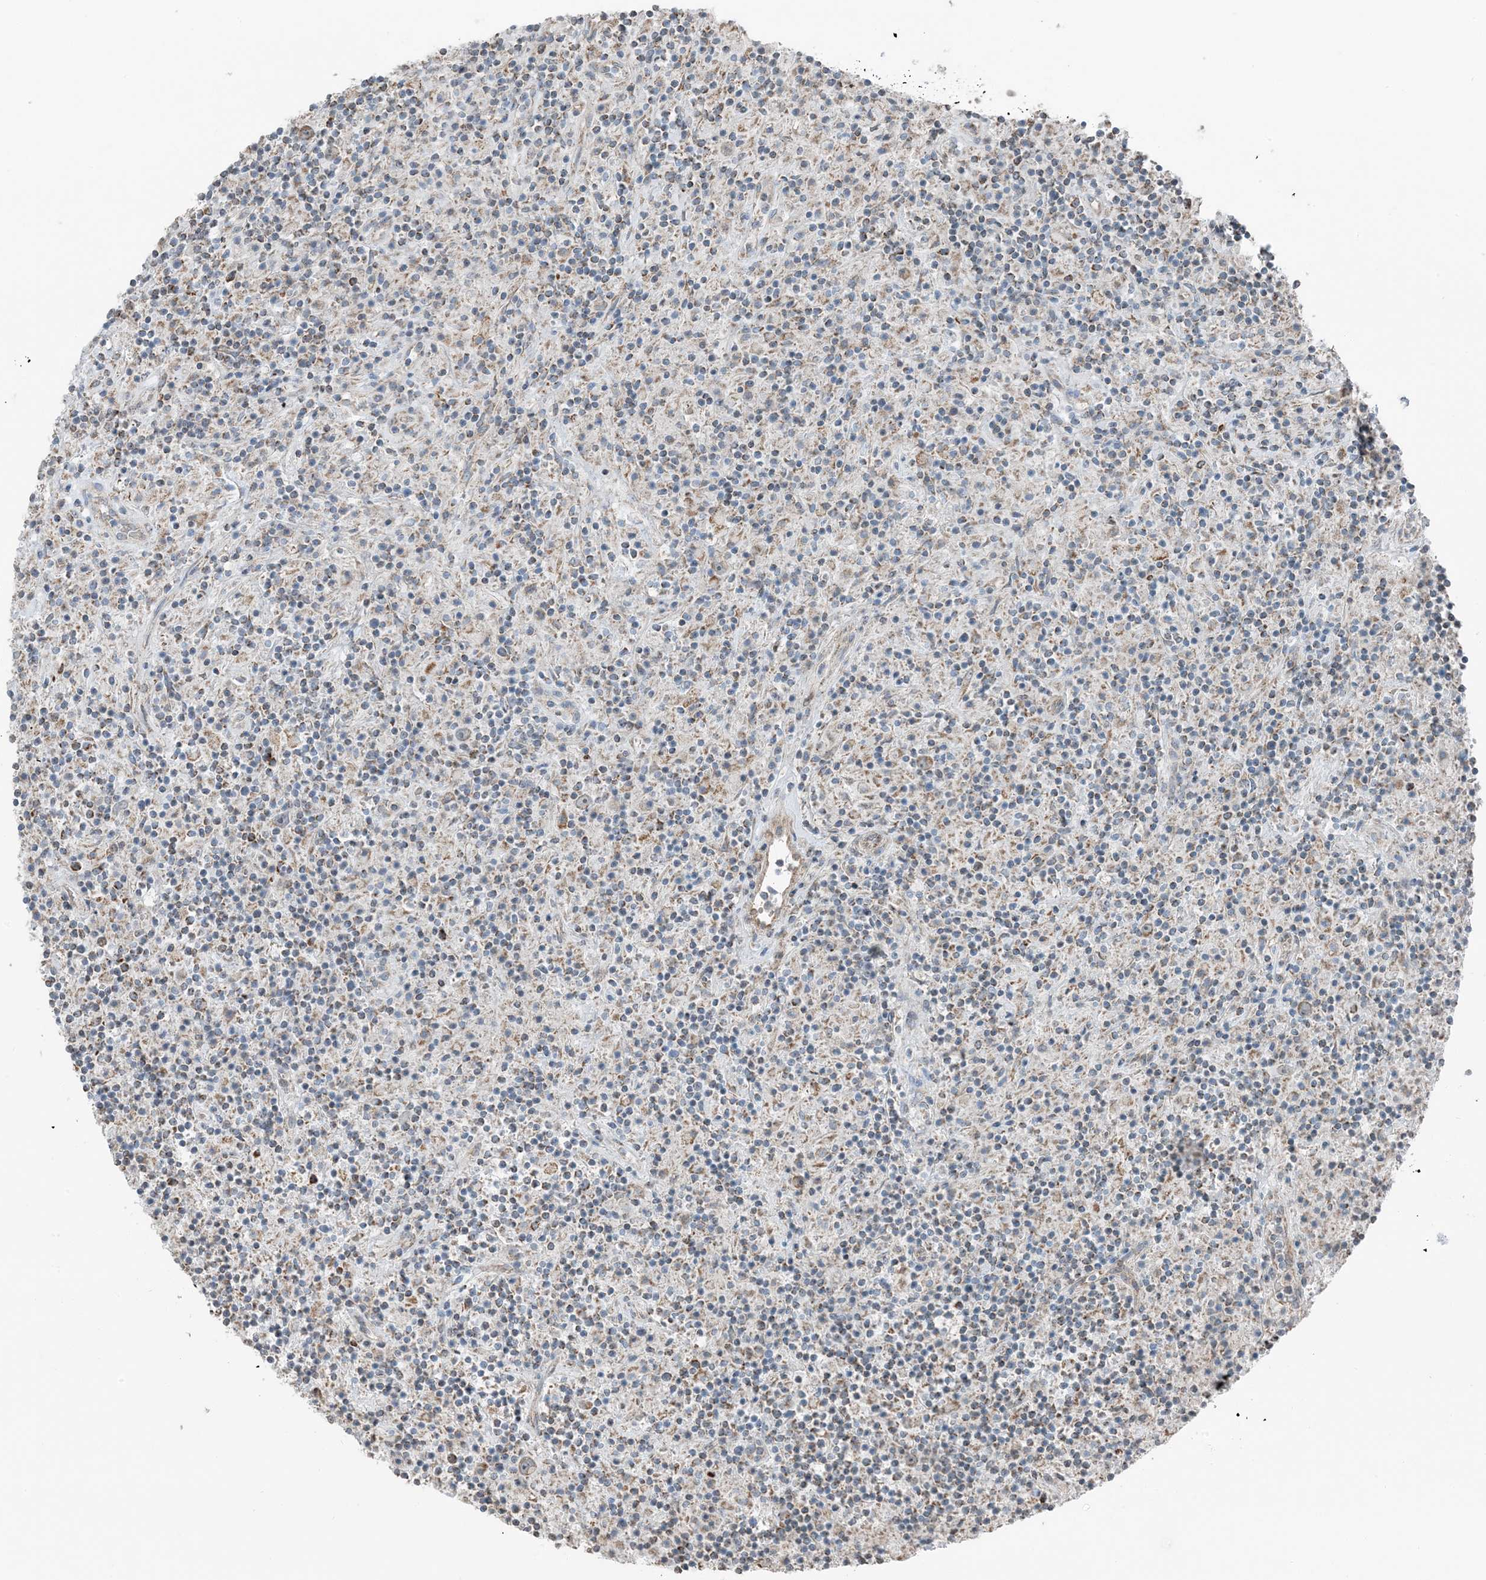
{"staining": {"intensity": "weak", "quantity": "25%-75%", "location": "cytoplasmic/membranous"}, "tissue": "lymphoma", "cell_type": "Tumor cells", "image_type": "cancer", "snomed": [{"axis": "morphology", "description": "Hodgkin's disease, NOS"}, {"axis": "topography", "description": "Lymph node"}], "caption": "Hodgkin's disease tissue exhibits weak cytoplasmic/membranous staining in about 25%-75% of tumor cells", "gene": "PILRB", "patient": {"sex": "male", "age": 70}}